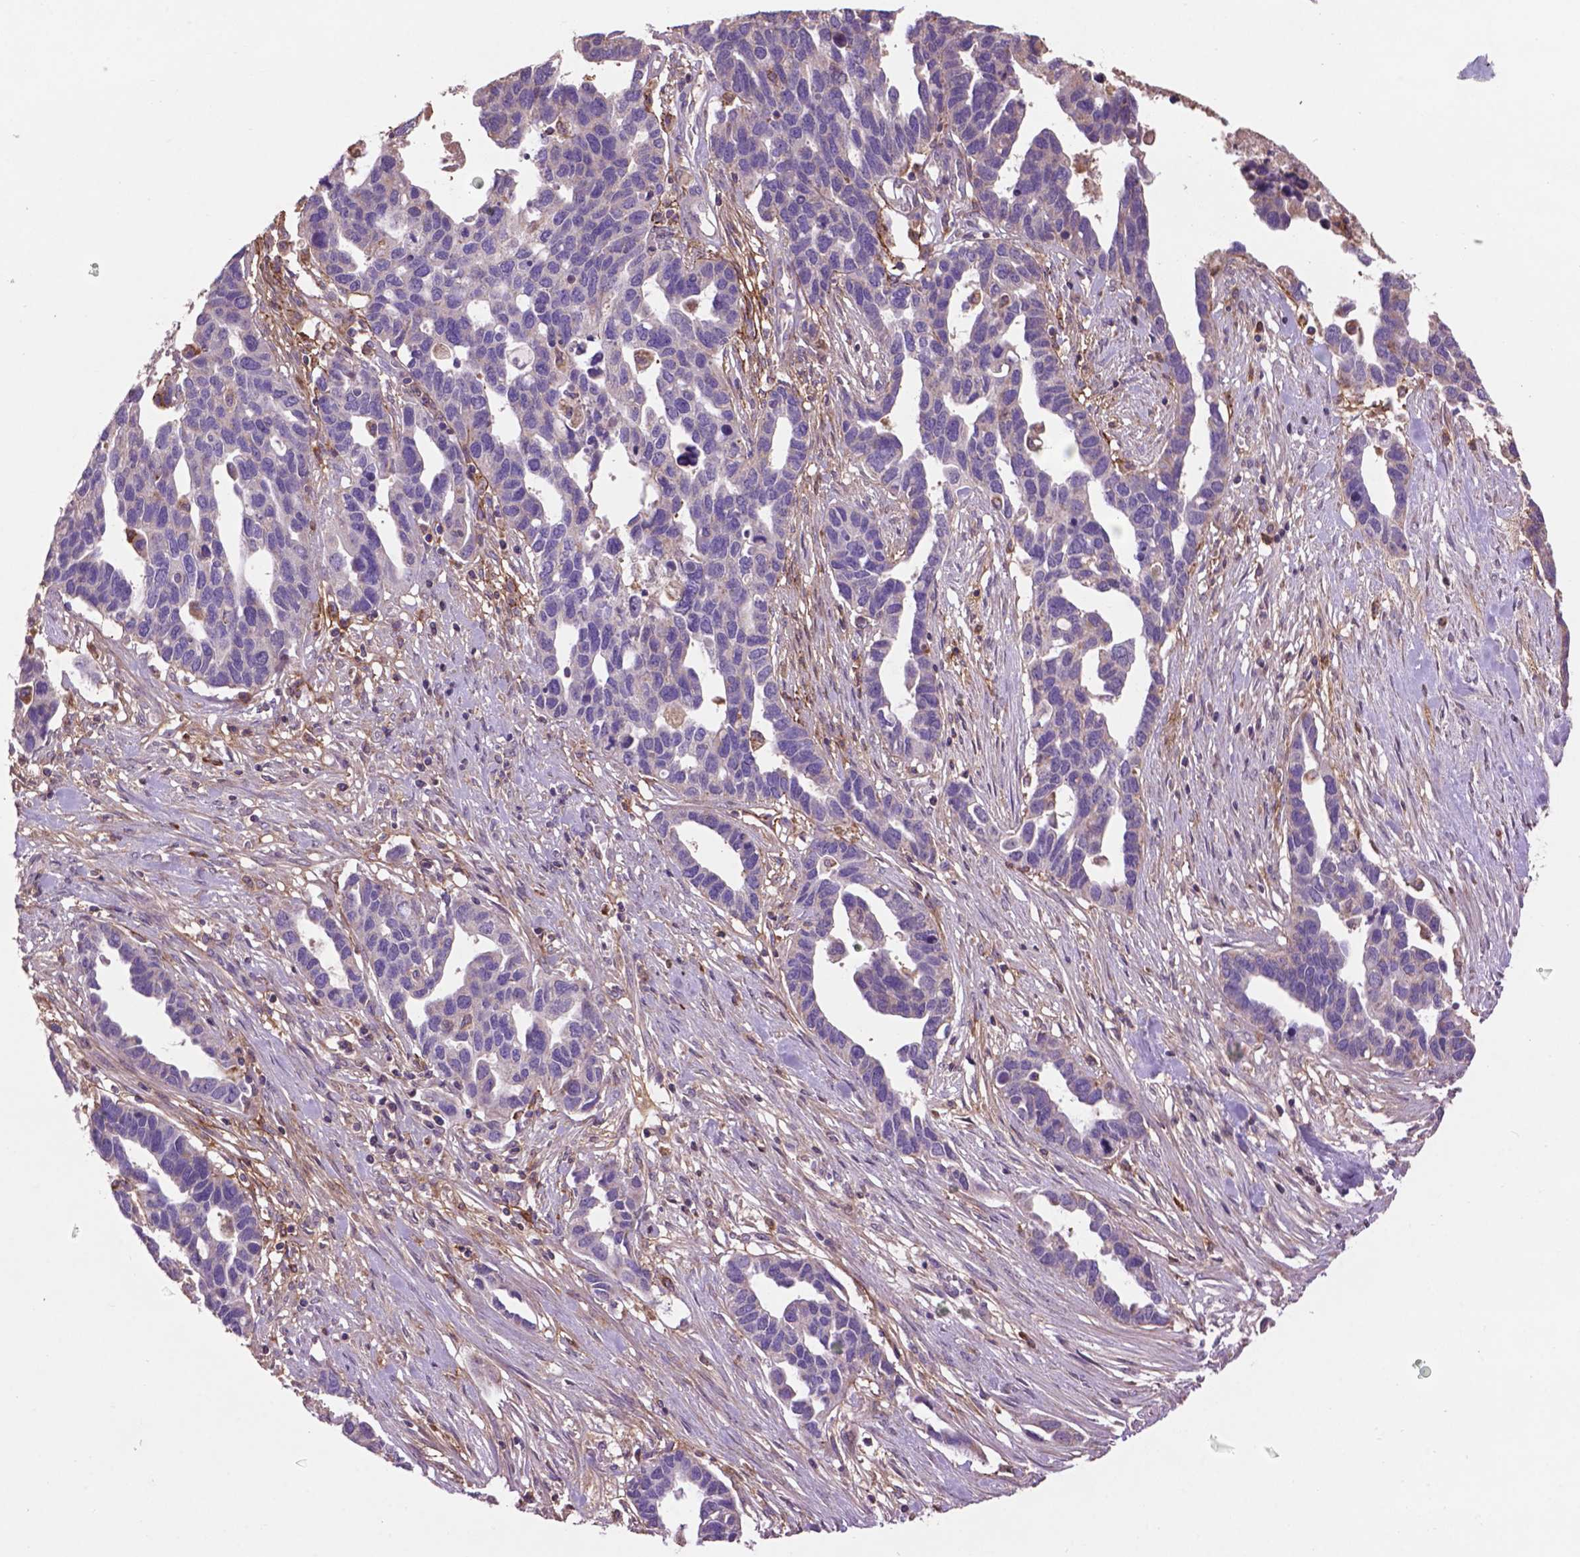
{"staining": {"intensity": "negative", "quantity": "none", "location": "none"}, "tissue": "ovarian cancer", "cell_type": "Tumor cells", "image_type": "cancer", "snomed": [{"axis": "morphology", "description": "Cystadenocarcinoma, serous, NOS"}, {"axis": "topography", "description": "Ovary"}], "caption": "Tumor cells show no significant protein positivity in ovarian cancer.", "gene": "LRRC3C", "patient": {"sex": "female", "age": 54}}